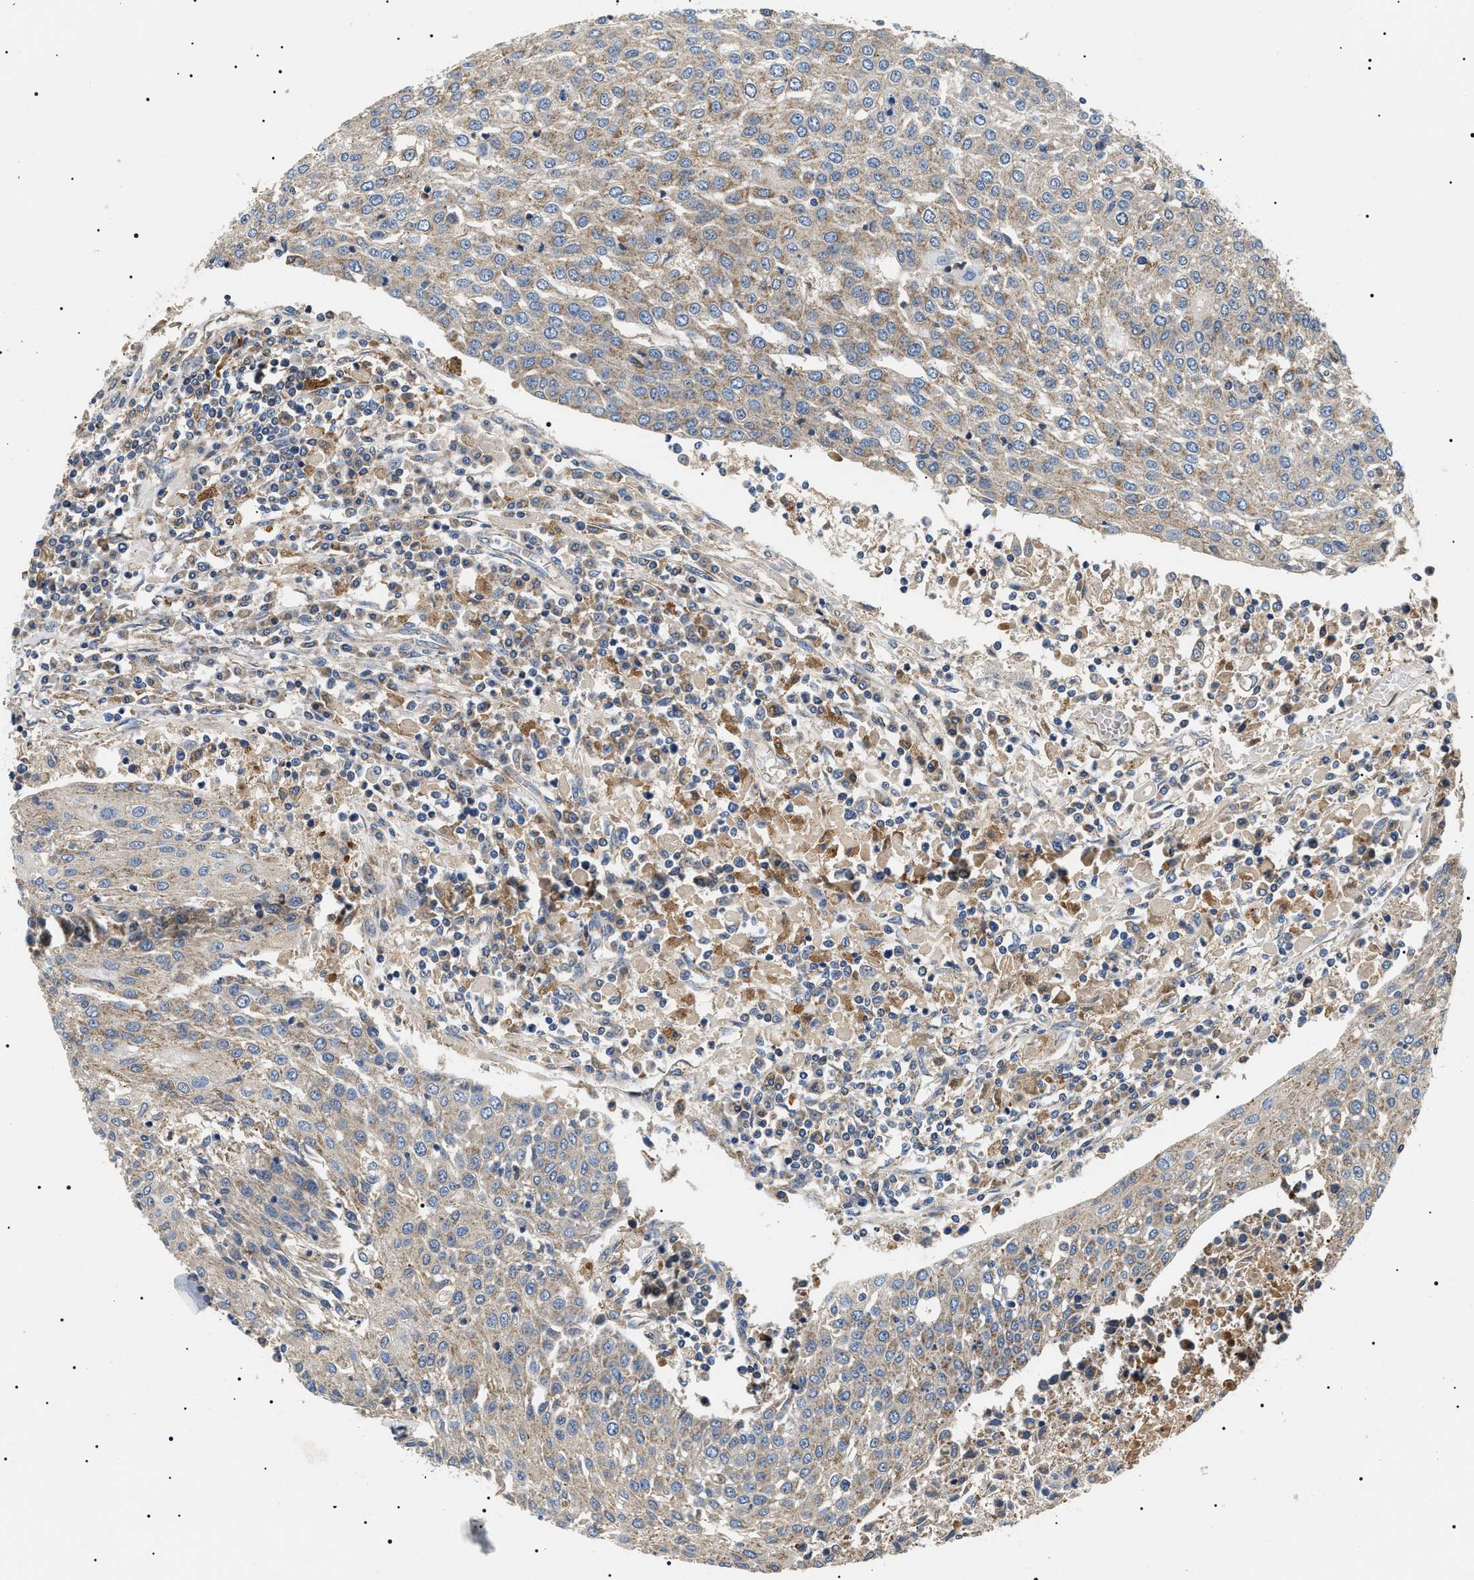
{"staining": {"intensity": "weak", "quantity": ">75%", "location": "cytoplasmic/membranous"}, "tissue": "urothelial cancer", "cell_type": "Tumor cells", "image_type": "cancer", "snomed": [{"axis": "morphology", "description": "Urothelial carcinoma, High grade"}, {"axis": "topography", "description": "Urinary bladder"}], "caption": "Protein staining of urothelial cancer tissue displays weak cytoplasmic/membranous positivity in approximately >75% of tumor cells.", "gene": "OXSM", "patient": {"sex": "female", "age": 85}}